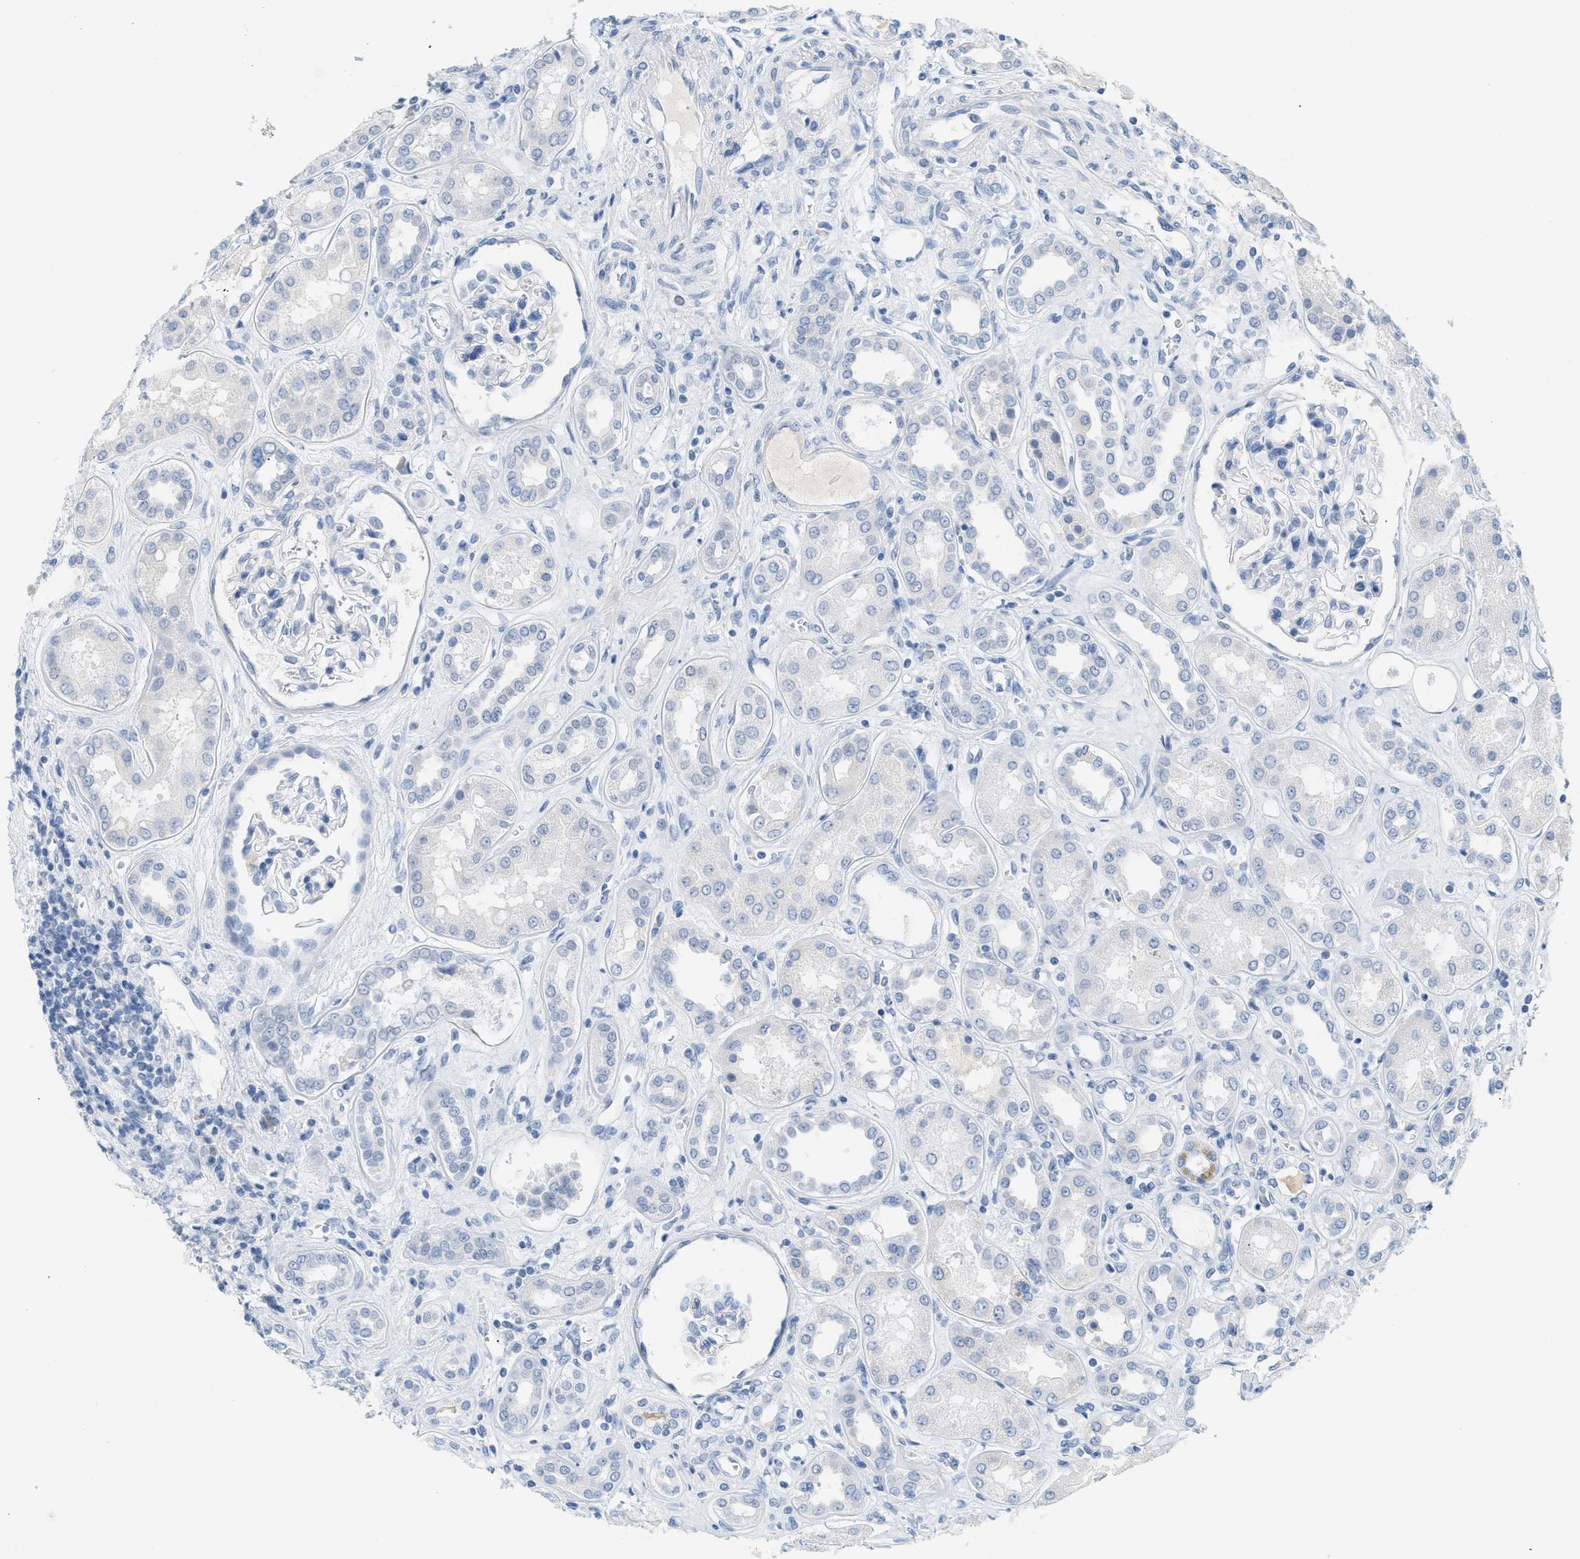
{"staining": {"intensity": "negative", "quantity": "none", "location": "none"}, "tissue": "kidney", "cell_type": "Cells in glomeruli", "image_type": "normal", "snomed": [{"axis": "morphology", "description": "Normal tissue, NOS"}, {"axis": "topography", "description": "Kidney"}], "caption": "Immunohistochemistry histopathology image of normal human kidney stained for a protein (brown), which exhibits no staining in cells in glomeruli.", "gene": "HSF2", "patient": {"sex": "male", "age": 59}}